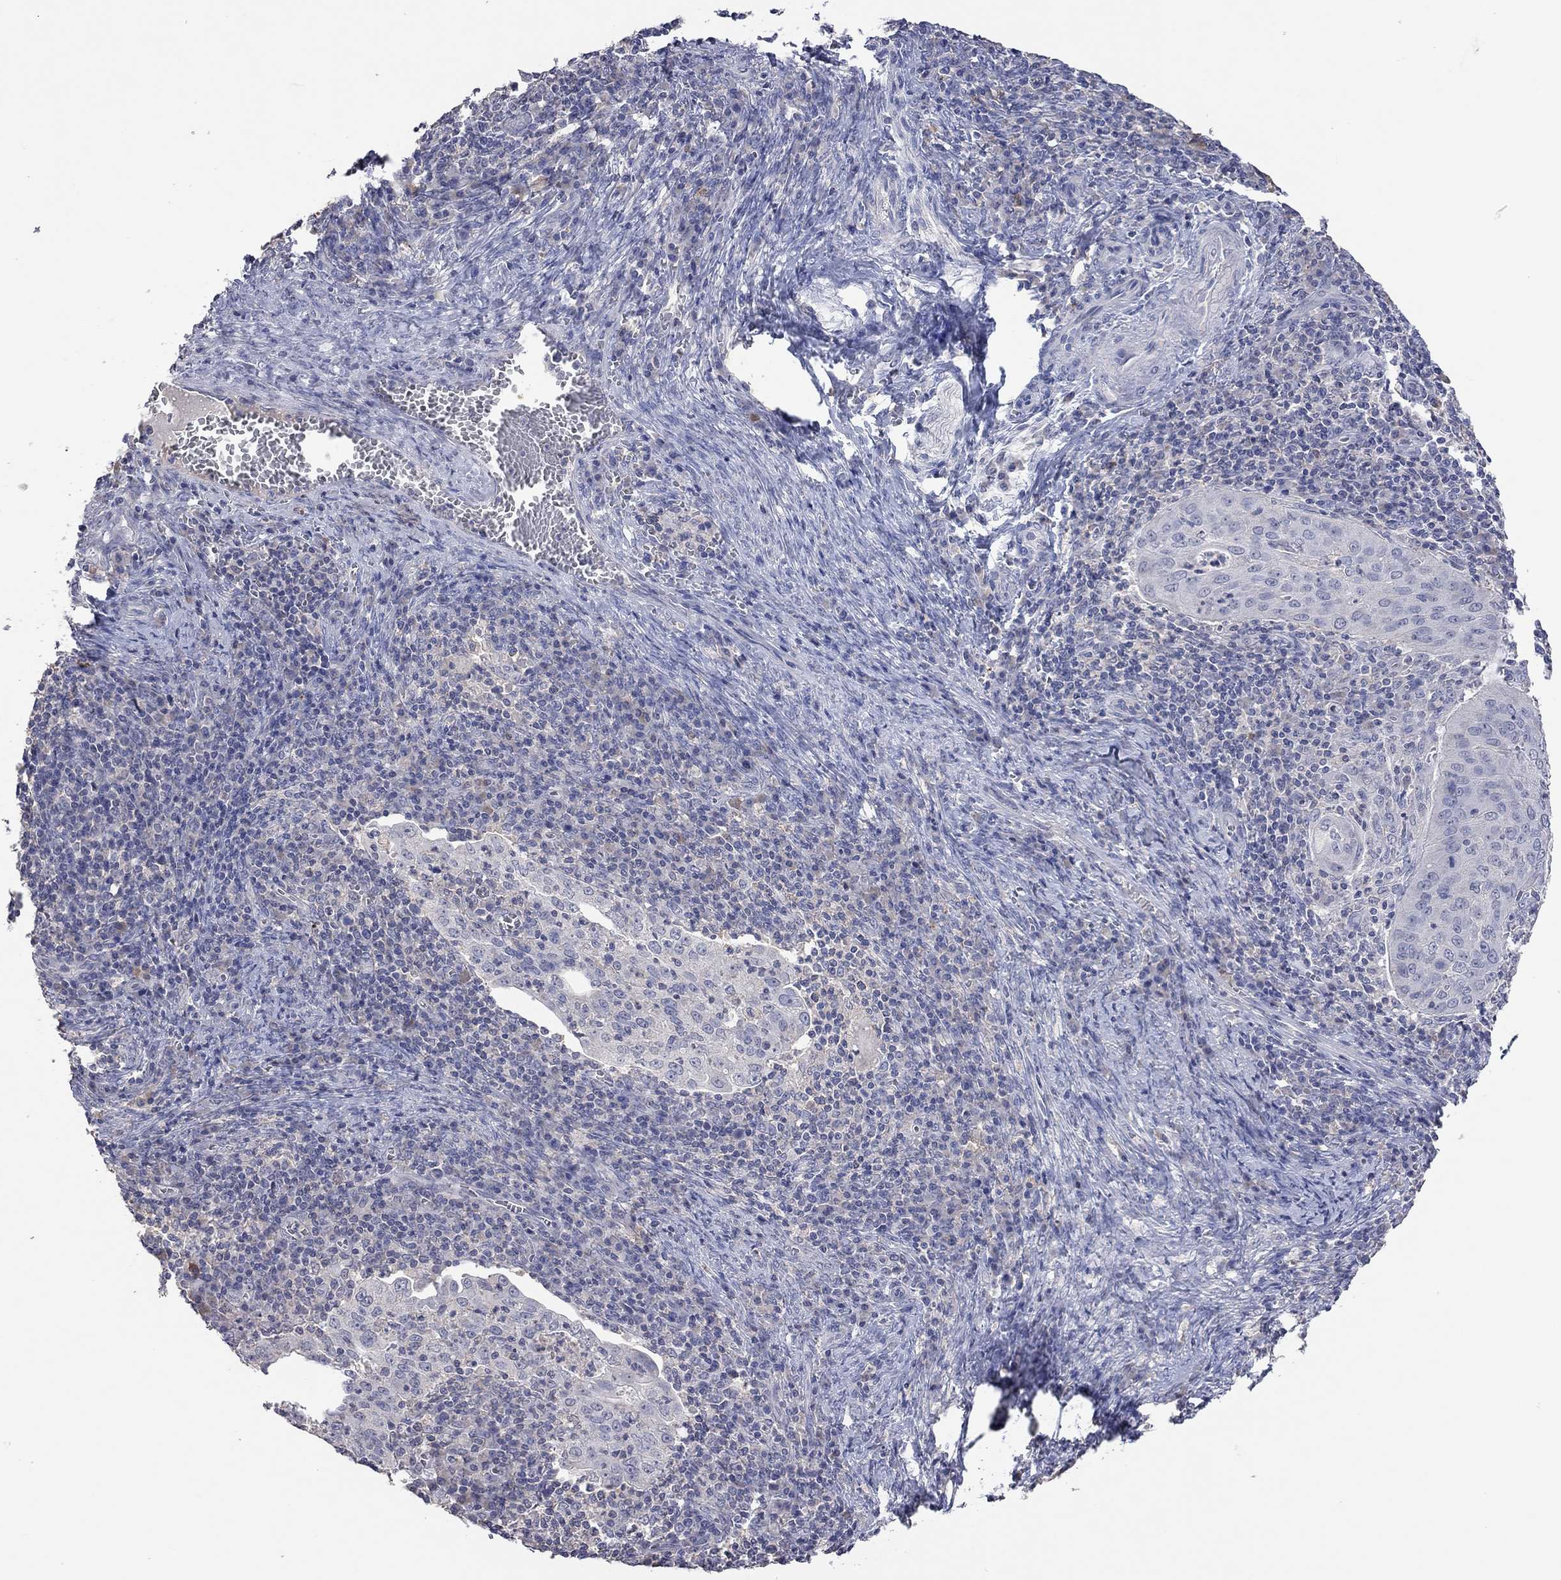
{"staining": {"intensity": "negative", "quantity": "none", "location": "none"}, "tissue": "cervical cancer", "cell_type": "Tumor cells", "image_type": "cancer", "snomed": [{"axis": "morphology", "description": "Squamous cell carcinoma, NOS"}, {"axis": "topography", "description": "Cervix"}], "caption": "This is an immunohistochemistry (IHC) photomicrograph of human cervical cancer. There is no expression in tumor cells.", "gene": "MMP13", "patient": {"sex": "female", "age": 39}}